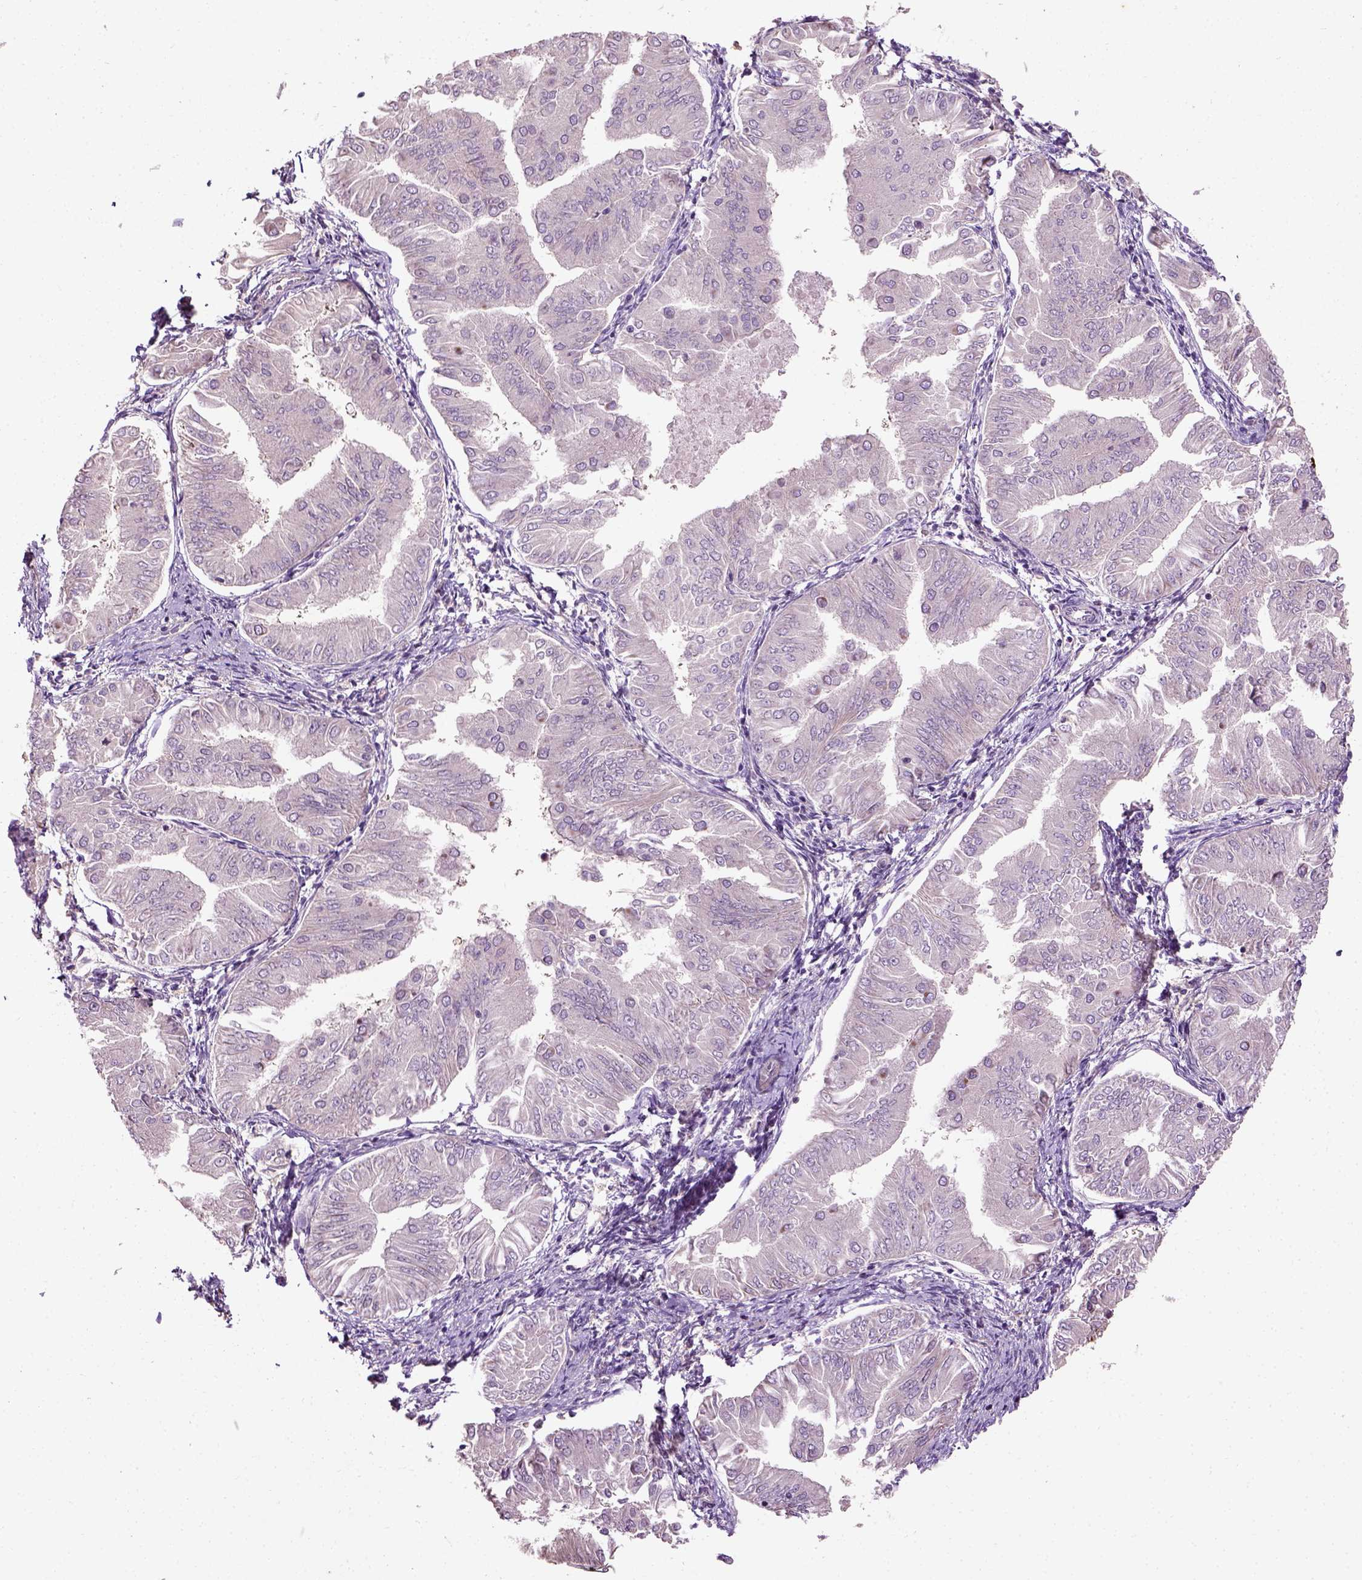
{"staining": {"intensity": "negative", "quantity": "none", "location": "none"}, "tissue": "endometrial cancer", "cell_type": "Tumor cells", "image_type": "cancer", "snomed": [{"axis": "morphology", "description": "Adenocarcinoma, NOS"}, {"axis": "topography", "description": "Endometrium"}], "caption": "IHC micrograph of endometrial cancer stained for a protein (brown), which shows no positivity in tumor cells.", "gene": "PKP3", "patient": {"sex": "female", "age": 53}}